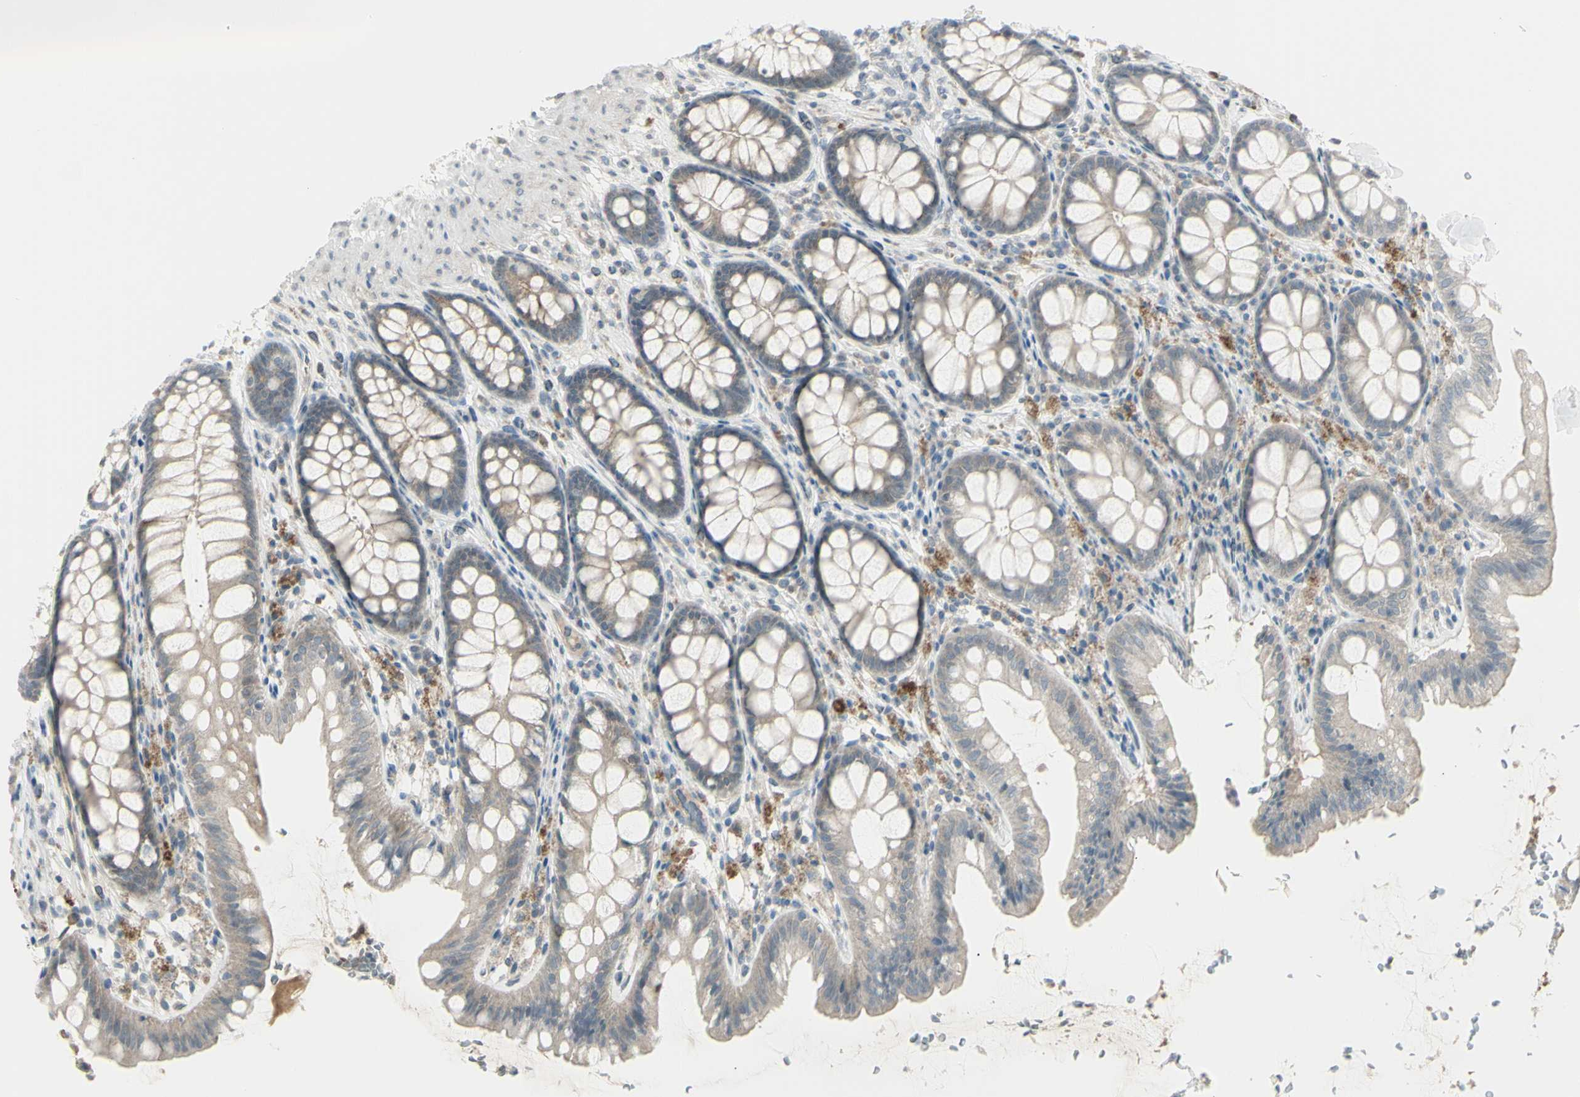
{"staining": {"intensity": "negative", "quantity": "none", "location": "none"}, "tissue": "colon", "cell_type": "Endothelial cells", "image_type": "normal", "snomed": [{"axis": "morphology", "description": "Normal tissue, NOS"}, {"axis": "topography", "description": "Colon"}], "caption": "Protein analysis of unremarkable colon reveals no significant positivity in endothelial cells. (IHC, brightfield microscopy, high magnification).", "gene": "SH3GL2", "patient": {"sex": "female", "age": 55}}